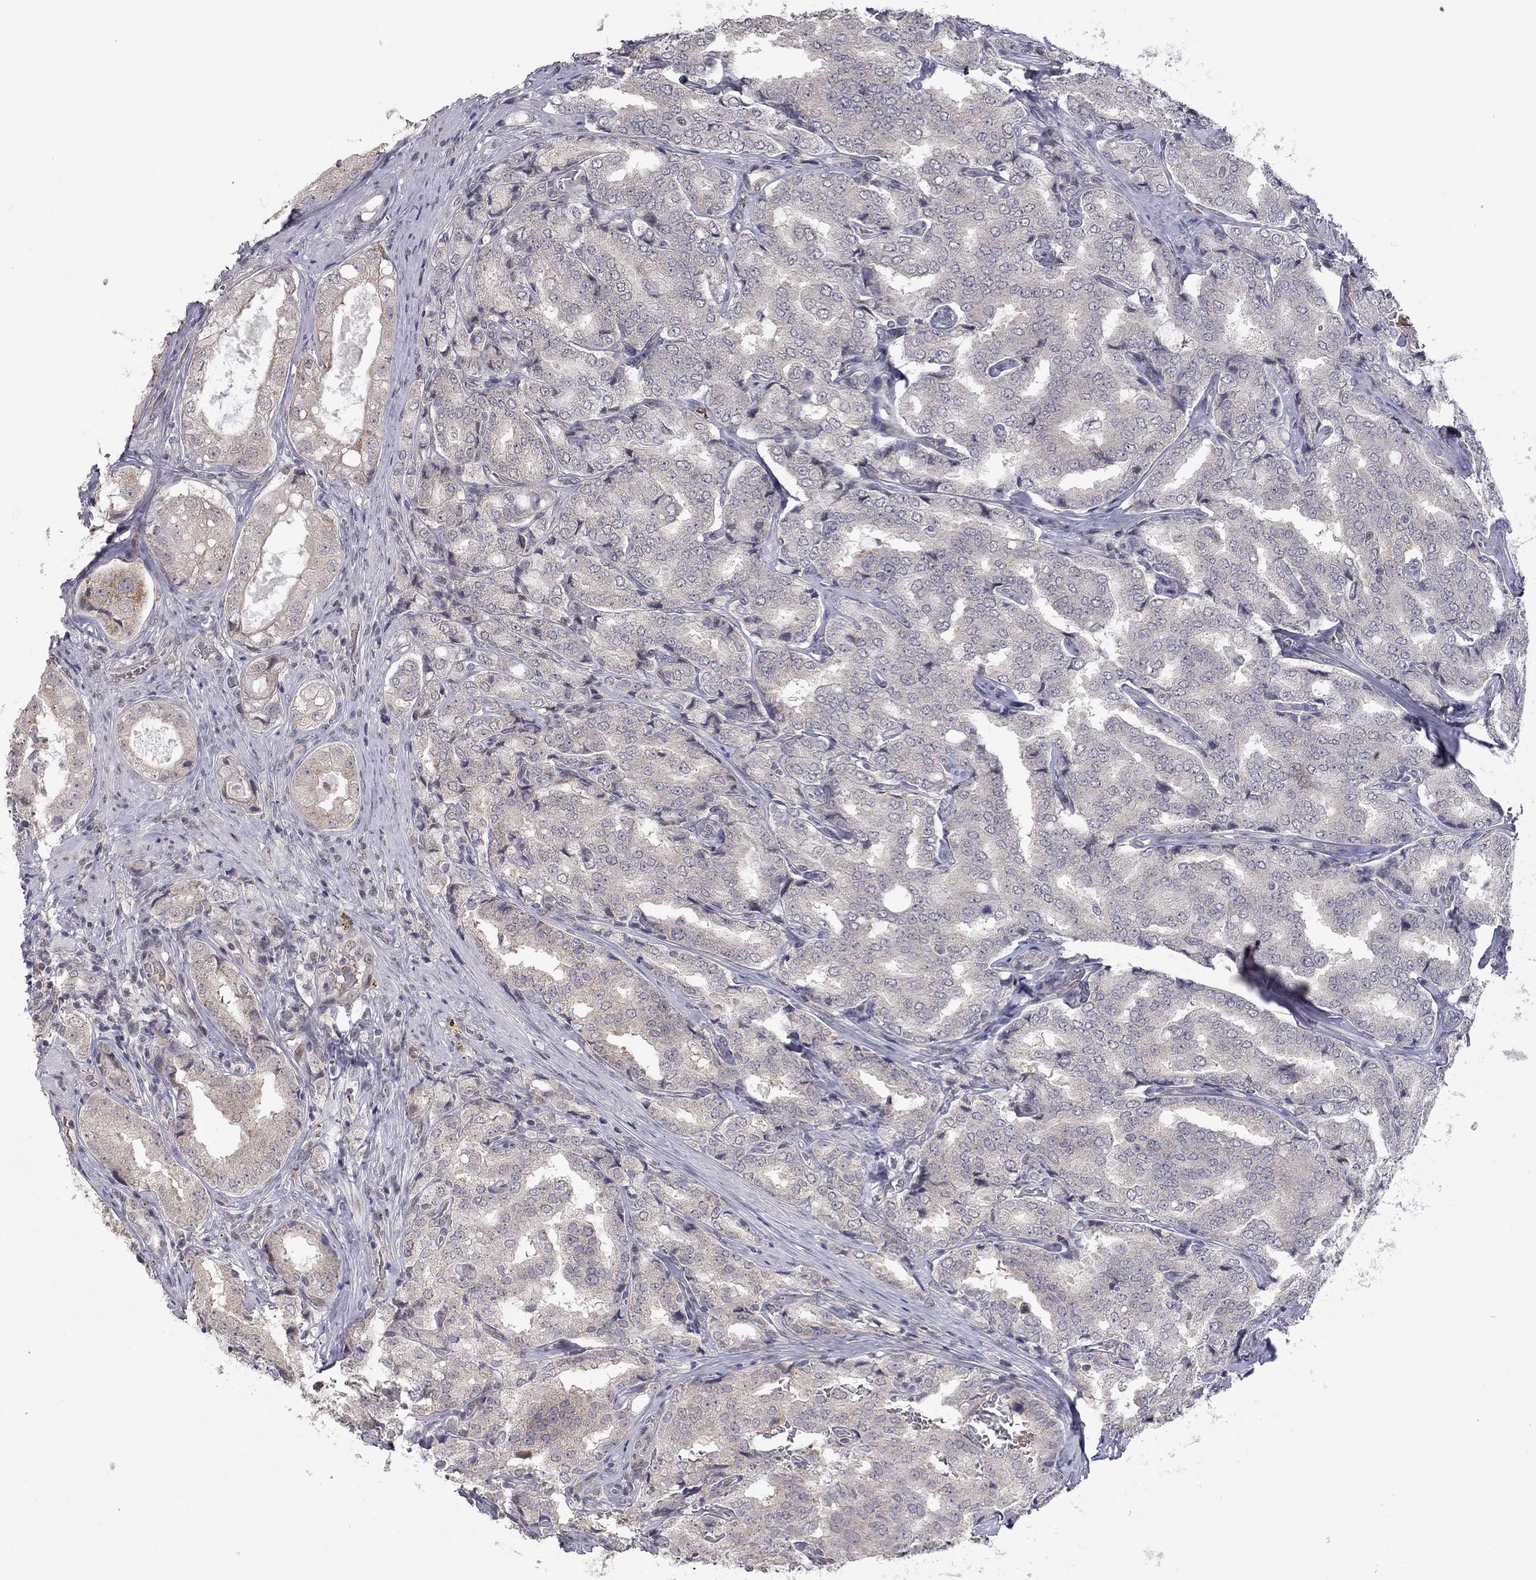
{"staining": {"intensity": "weak", "quantity": "25%-75%", "location": "cytoplasmic/membranous"}, "tissue": "prostate cancer", "cell_type": "Tumor cells", "image_type": "cancer", "snomed": [{"axis": "morphology", "description": "Adenocarcinoma, NOS"}, {"axis": "topography", "description": "Prostate"}], "caption": "A histopathology image of adenocarcinoma (prostate) stained for a protein exhibits weak cytoplasmic/membranous brown staining in tumor cells. (DAB IHC with brightfield microscopy, high magnification).", "gene": "MC3R", "patient": {"sex": "male", "age": 65}}